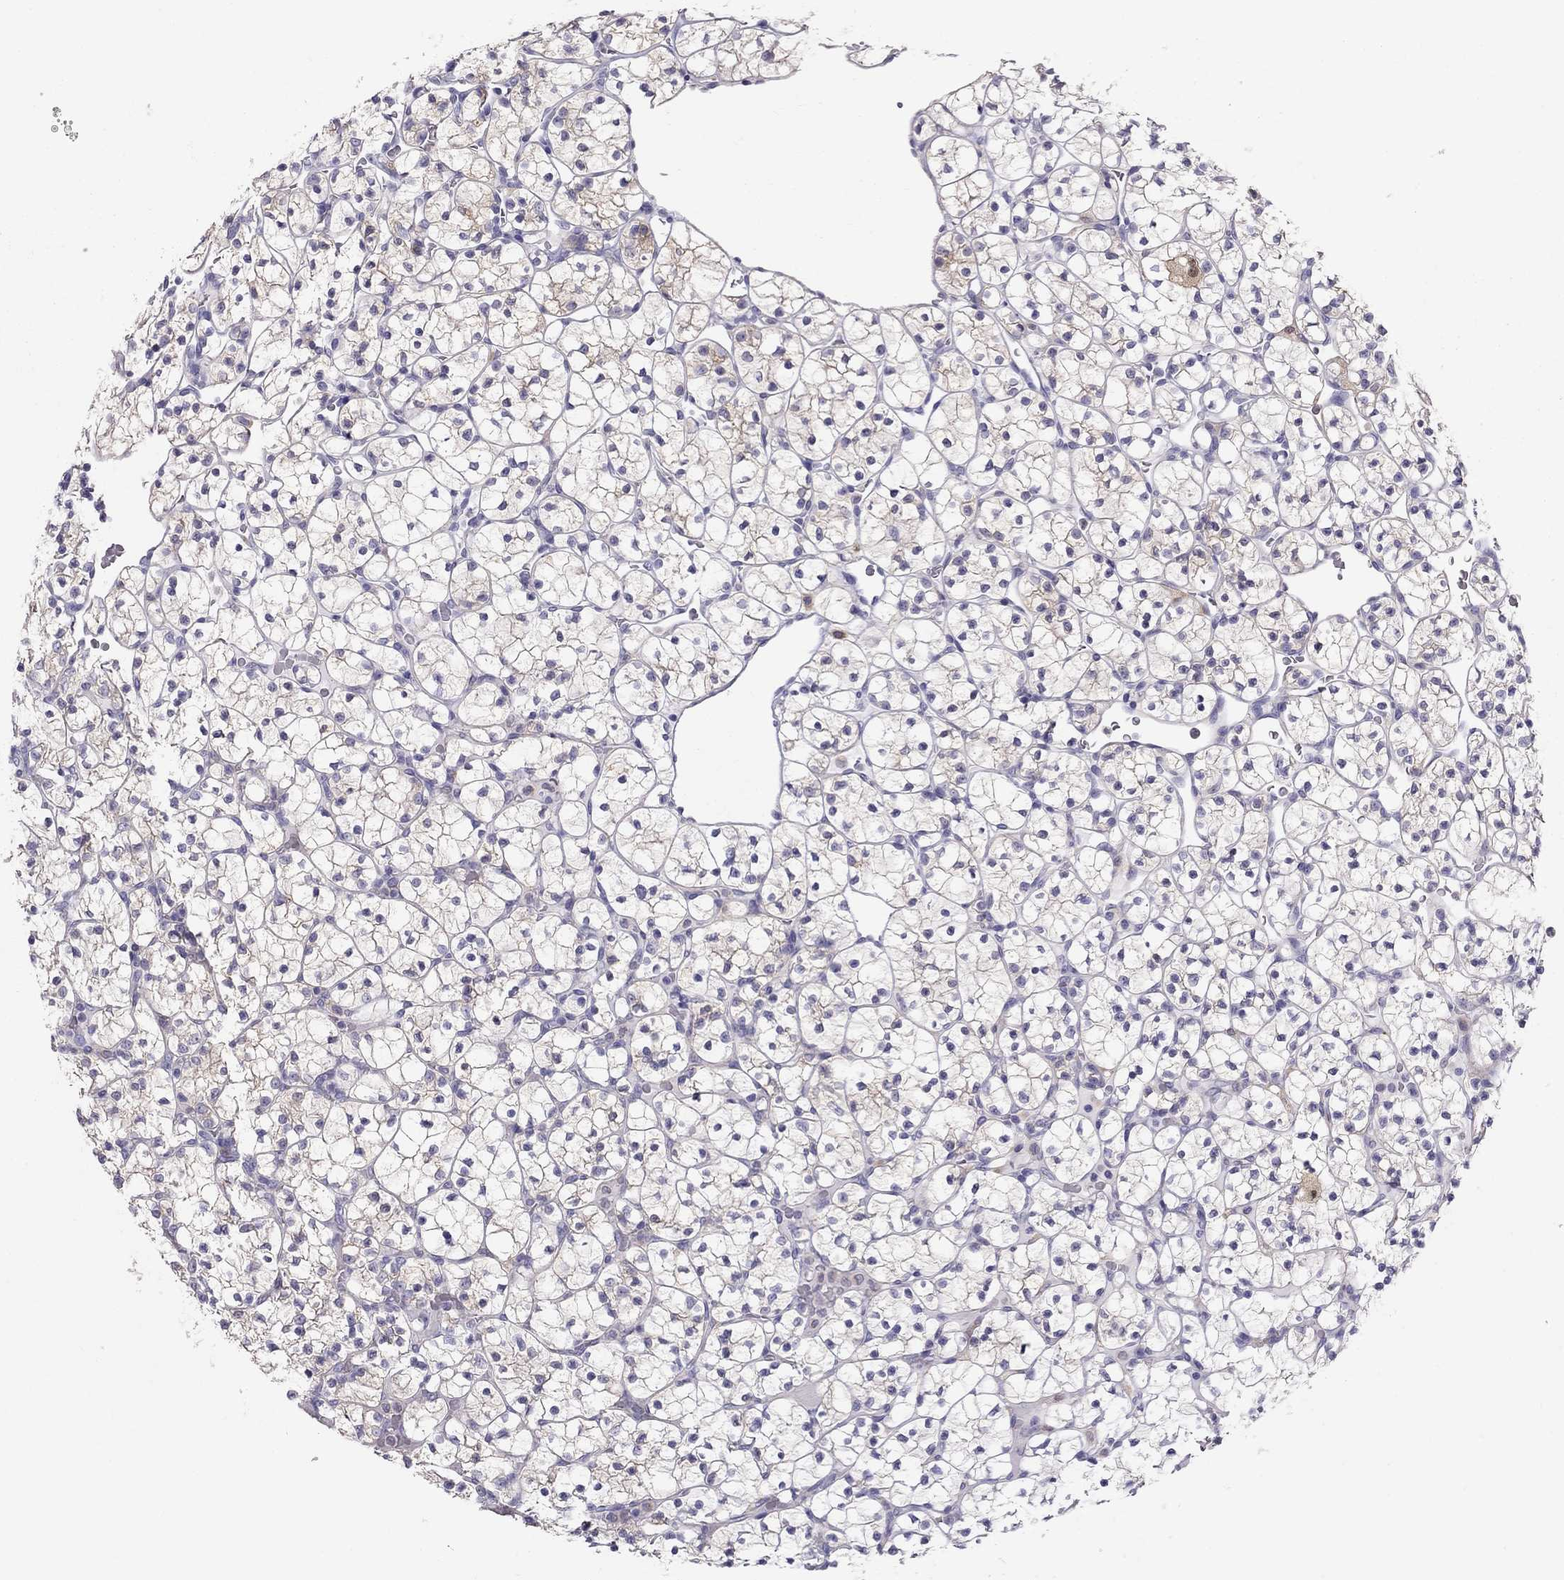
{"staining": {"intensity": "negative", "quantity": "none", "location": "none"}, "tissue": "renal cancer", "cell_type": "Tumor cells", "image_type": "cancer", "snomed": [{"axis": "morphology", "description": "Adenocarcinoma, NOS"}, {"axis": "topography", "description": "Kidney"}], "caption": "Immunohistochemical staining of renal cancer (adenocarcinoma) demonstrates no significant staining in tumor cells.", "gene": "ALOX15B", "patient": {"sex": "female", "age": 89}}